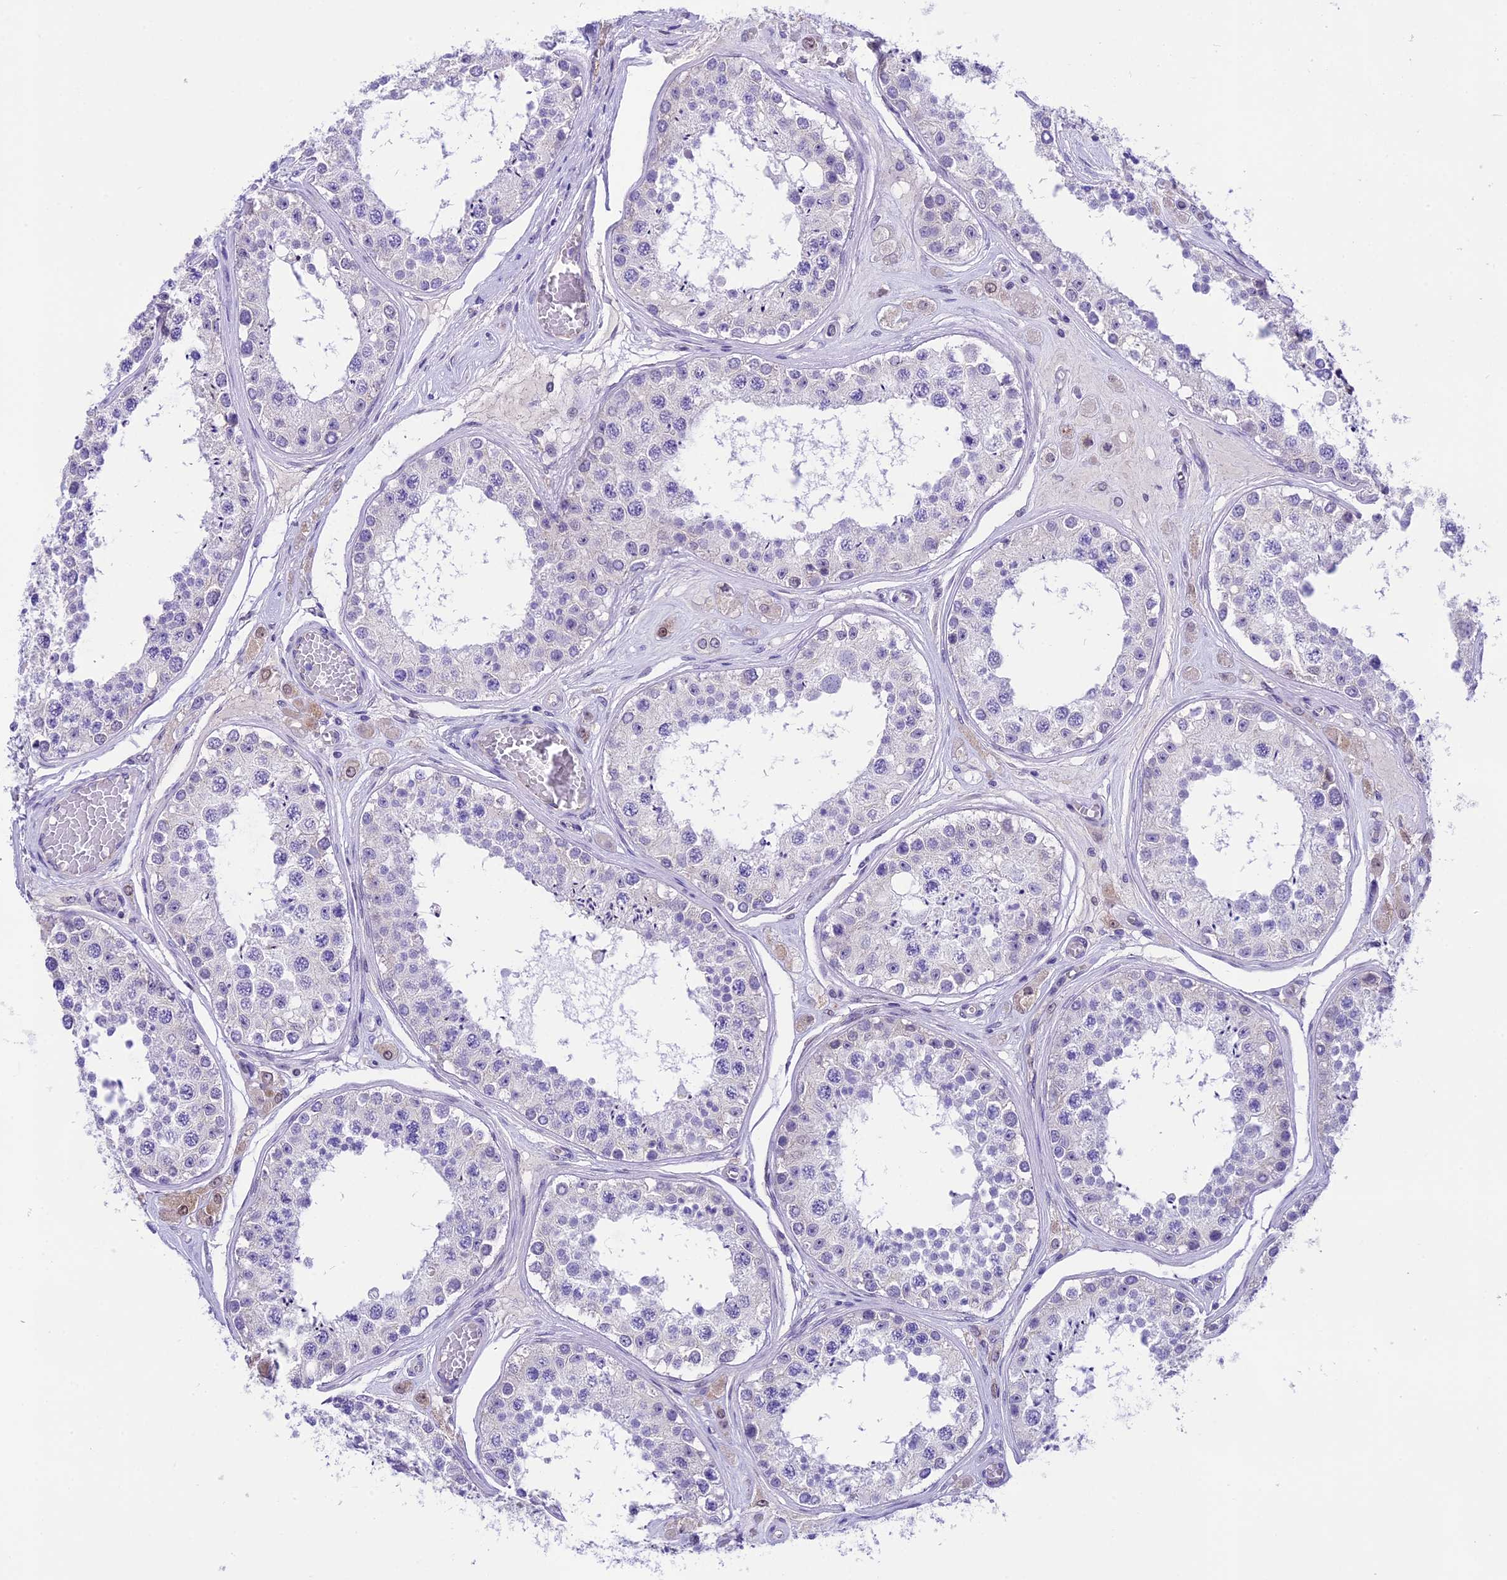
{"staining": {"intensity": "negative", "quantity": "none", "location": "none"}, "tissue": "testis", "cell_type": "Cells in seminiferous ducts", "image_type": "normal", "snomed": [{"axis": "morphology", "description": "Normal tissue, NOS"}, {"axis": "topography", "description": "Testis"}], "caption": "Testis stained for a protein using immunohistochemistry demonstrates no expression cells in seminiferous ducts.", "gene": "PRR15", "patient": {"sex": "male", "age": 25}}